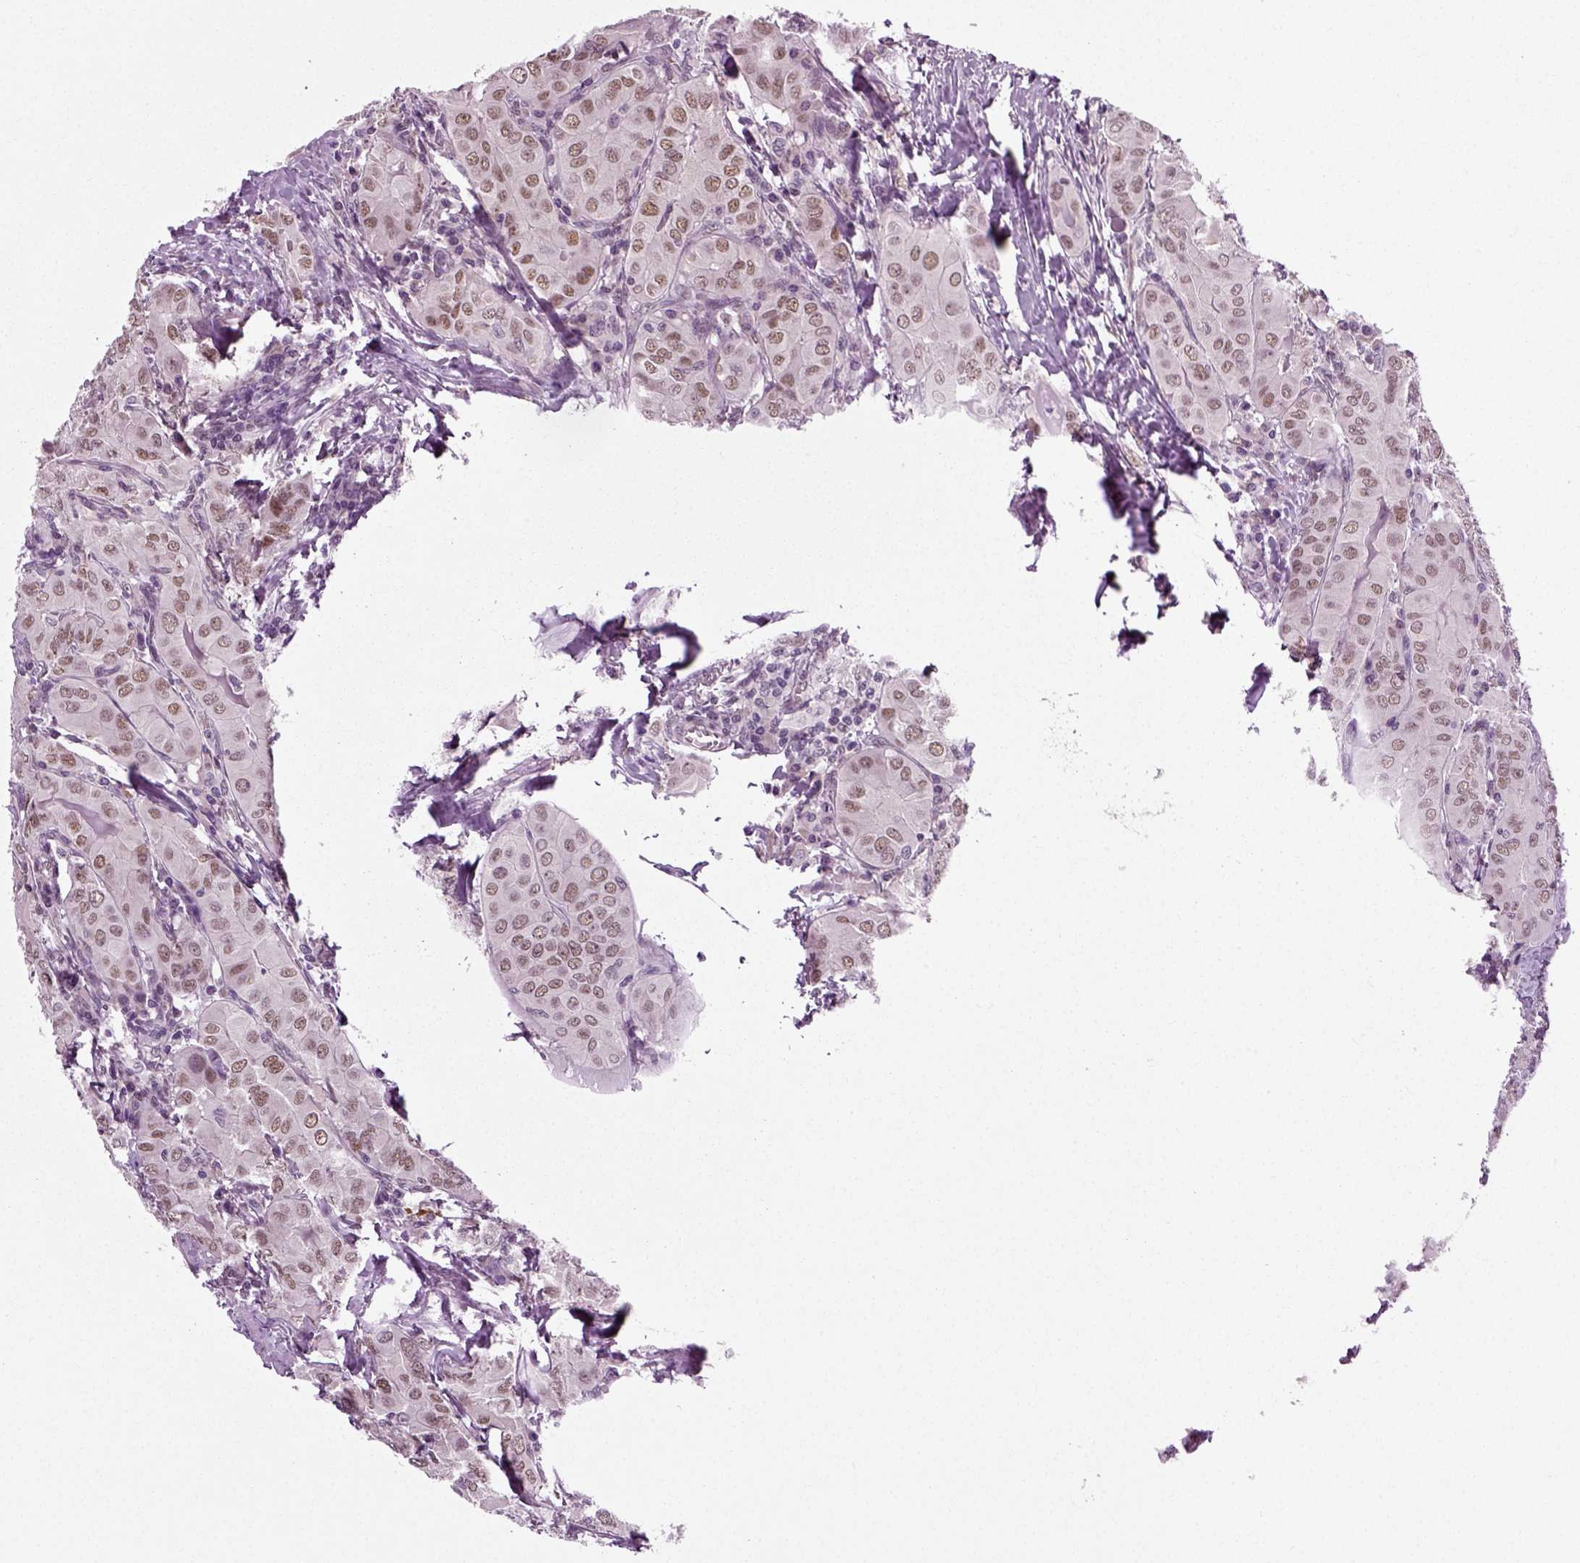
{"staining": {"intensity": "moderate", "quantity": ">75%", "location": "nuclear"}, "tissue": "thyroid cancer", "cell_type": "Tumor cells", "image_type": "cancer", "snomed": [{"axis": "morphology", "description": "Papillary adenocarcinoma, NOS"}, {"axis": "topography", "description": "Thyroid gland"}], "caption": "High-power microscopy captured an IHC image of papillary adenocarcinoma (thyroid), revealing moderate nuclear positivity in about >75% of tumor cells.", "gene": "RCOR3", "patient": {"sex": "female", "age": 37}}